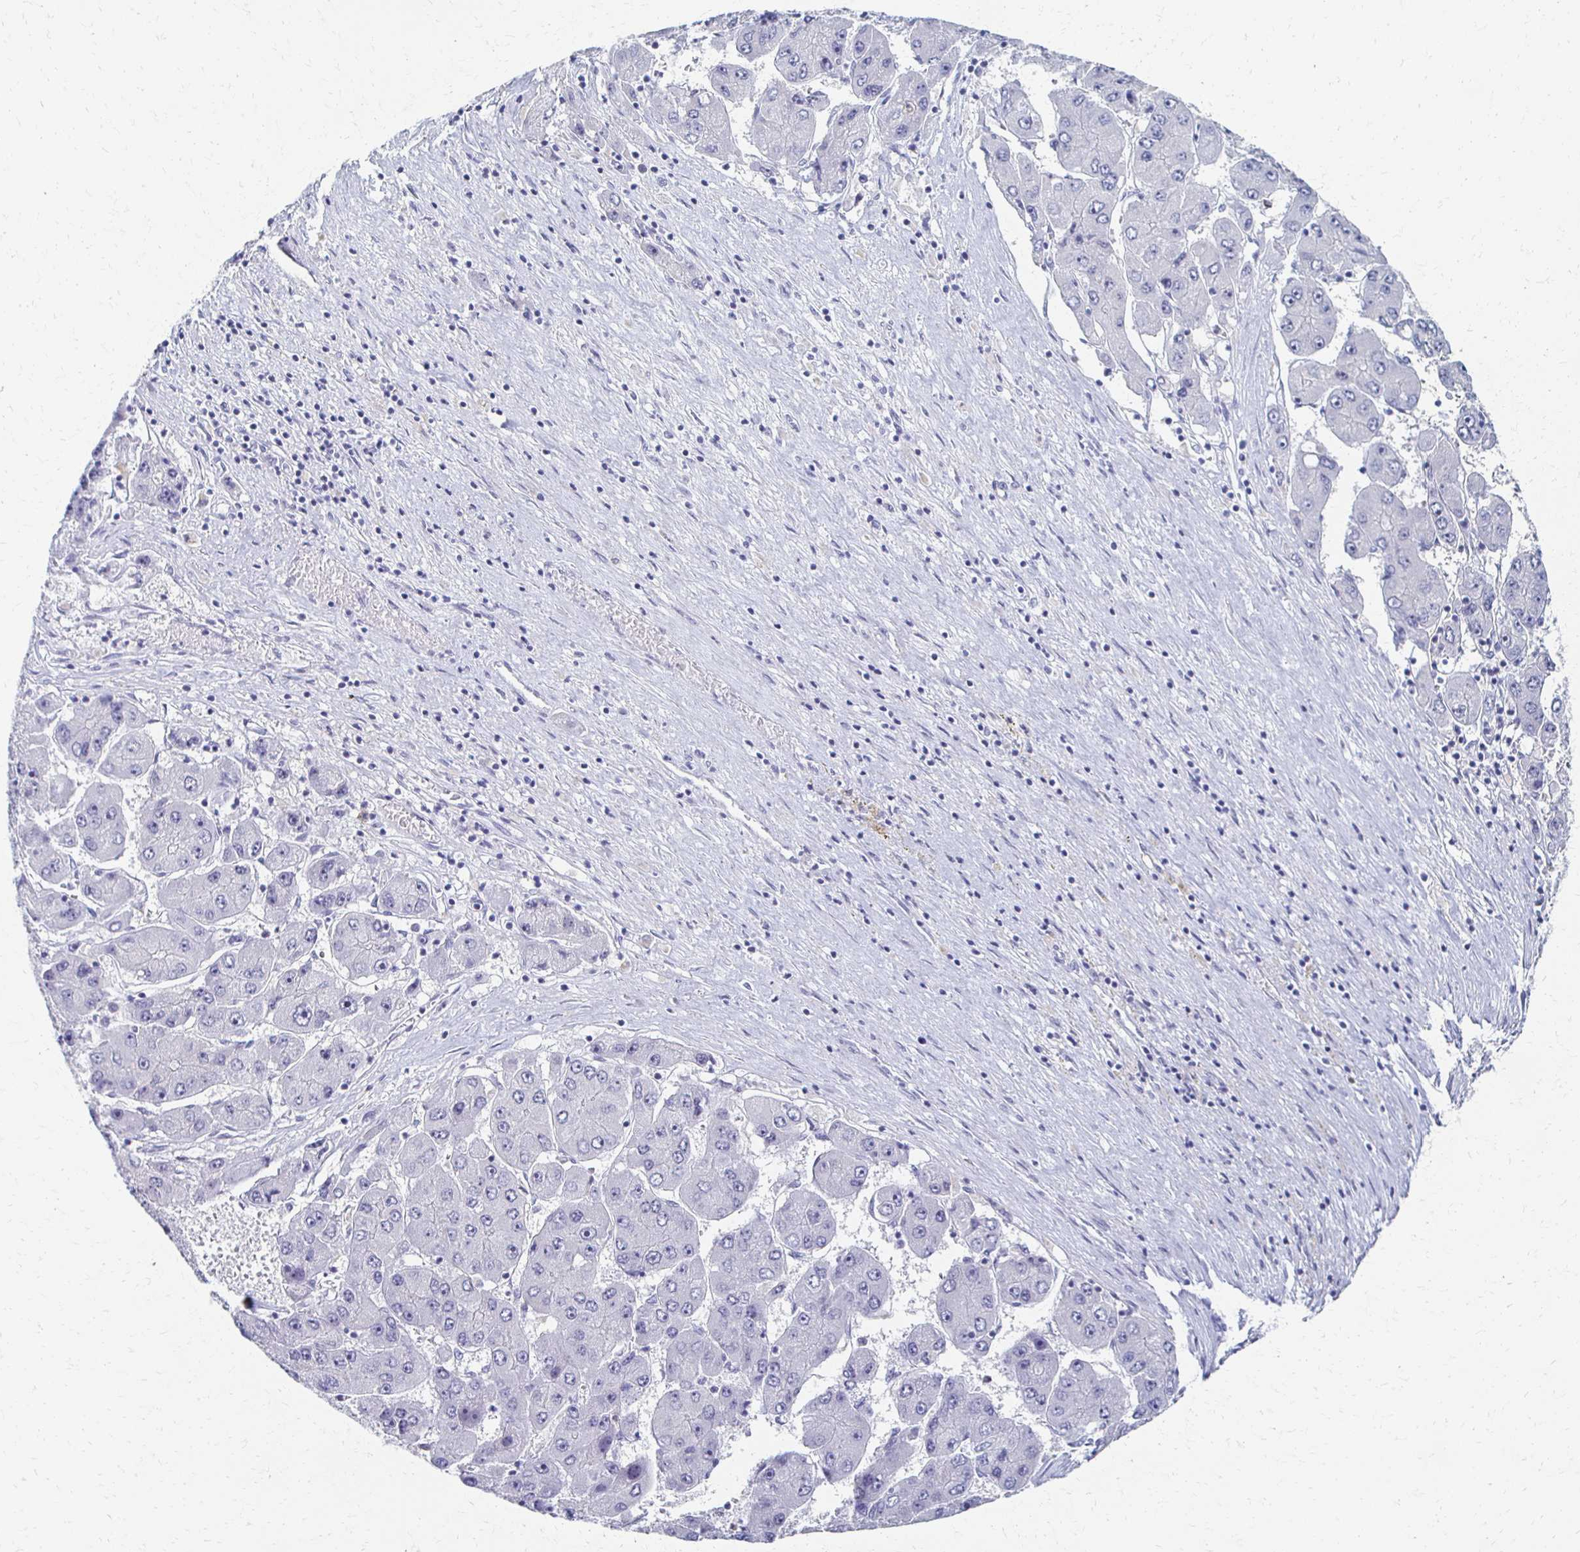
{"staining": {"intensity": "negative", "quantity": "none", "location": "none"}, "tissue": "liver cancer", "cell_type": "Tumor cells", "image_type": "cancer", "snomed": [{"axis": "morphology", "description": "Carcinoma, Hepatocellular, NOS"}, {"axis": "topography", "description": "Liver"}], "caption": "Tumor cells show no significant protein expression in hepatocellular carcinoma (liver). (Brightfield microscopy of DAB immunohistochemistry at high magnification).", "gene": "CXCR2", "patient": {"sex": "female", "age": 61}}